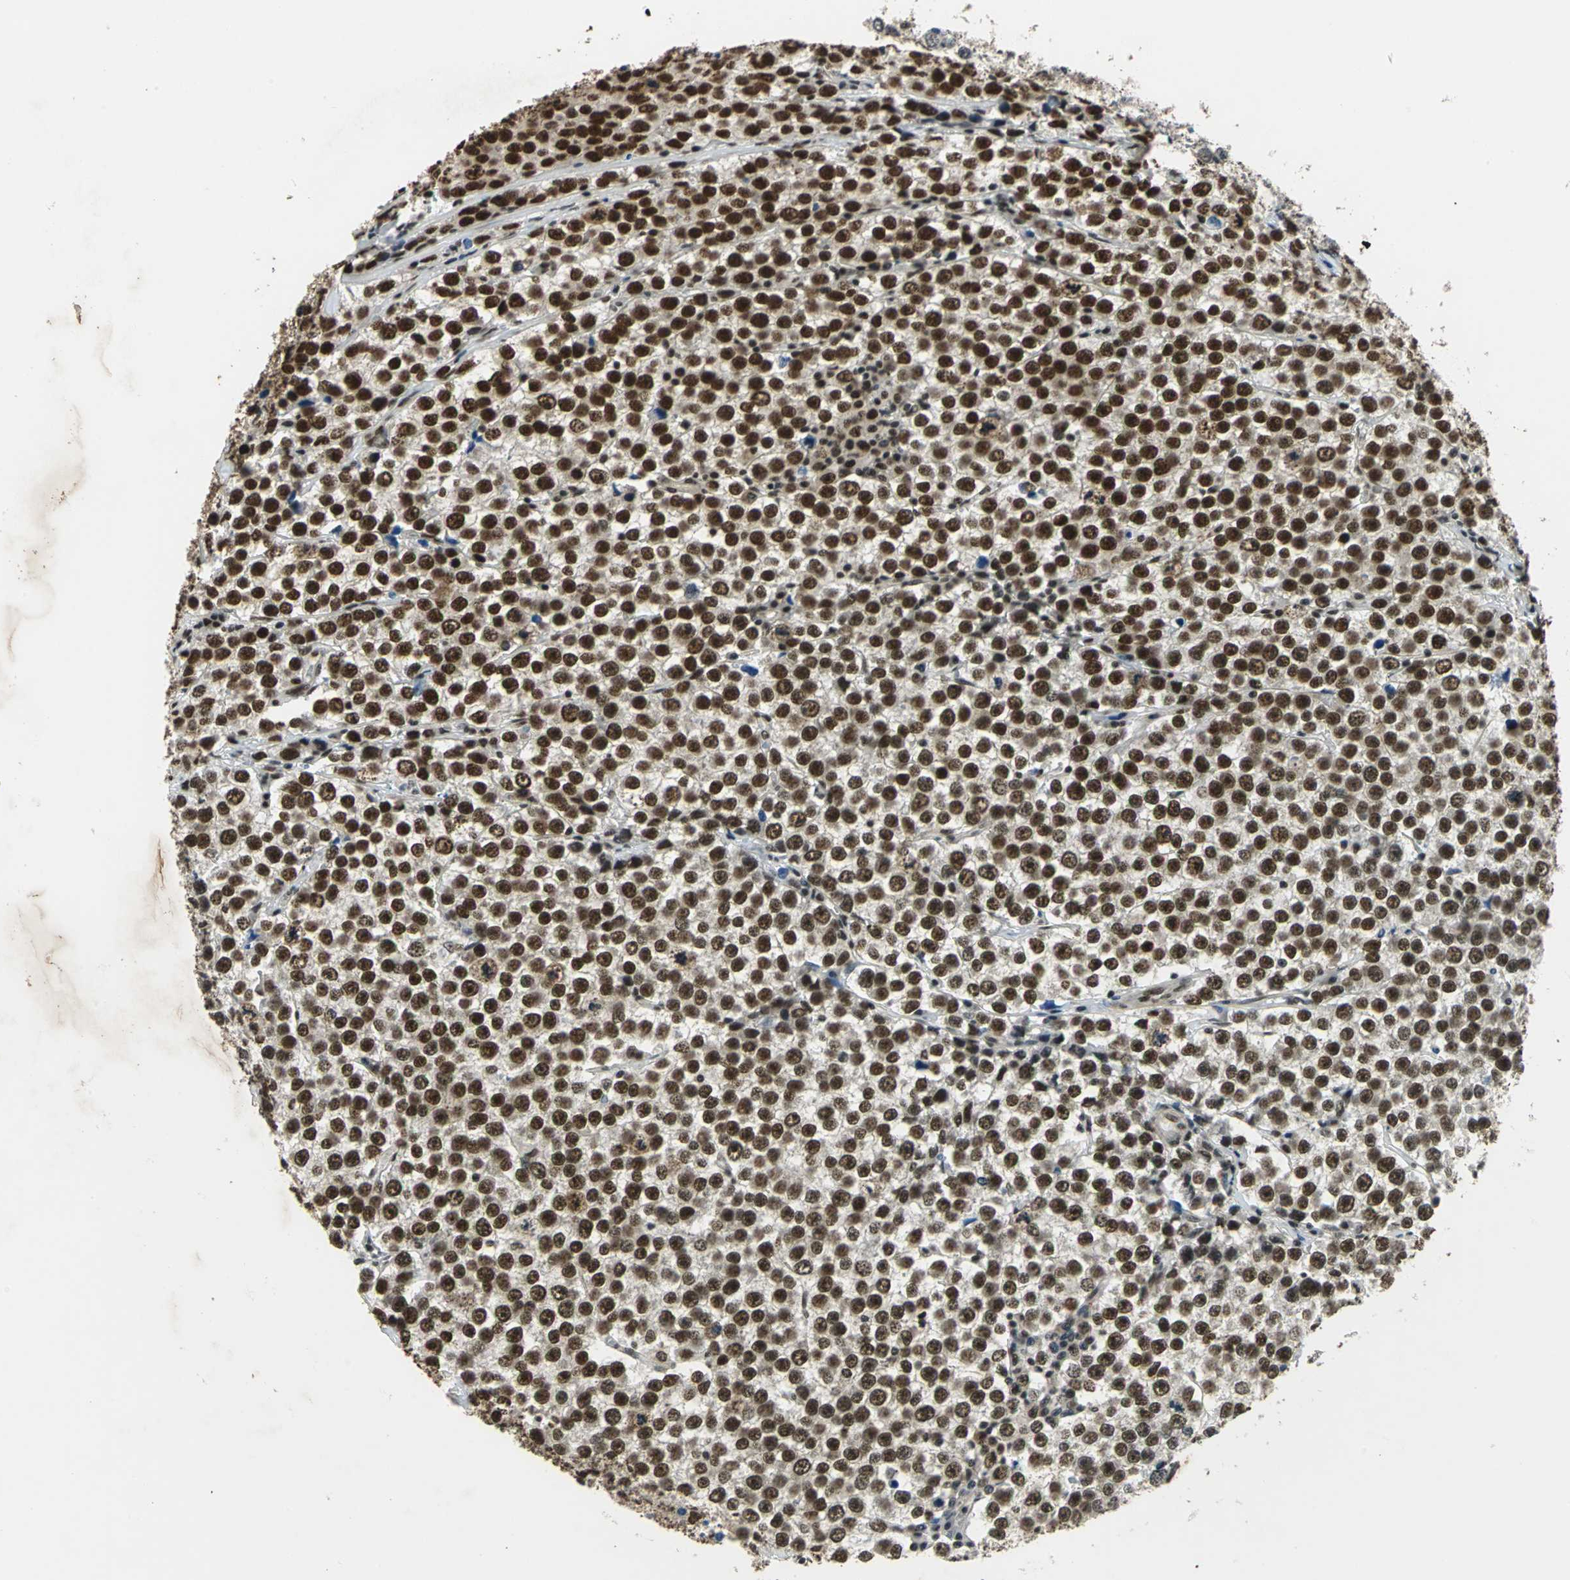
{"staining": {"intensity": "strong", "quantity": ">75%", "location": "cytoplasmic/membranous,nuclear"}, "tissue": "testis cancer", "cell_type": "Tumor cells", "image_type": "cancer", "snomed": [{"axis": "morphology", "description": "Seminoma, NOS"}, {"axis": "morphology", "description": "Carcinoma, Embryonal, NOS"}, {"axis": "topography", "description": "Testis"}], "caption": "Tumor cells display high levels of strong cytoplasmic/membranous and nuclear expression in approximately >75% of cells in human testis cancer (embryonal carcinoma). (DAB (3,3'-diaminobenzidine) IHC, brown staining for protein, blue staining for nuclei).", "gene": "RBM14", "patient": {"sex": "male", "age": 52}}